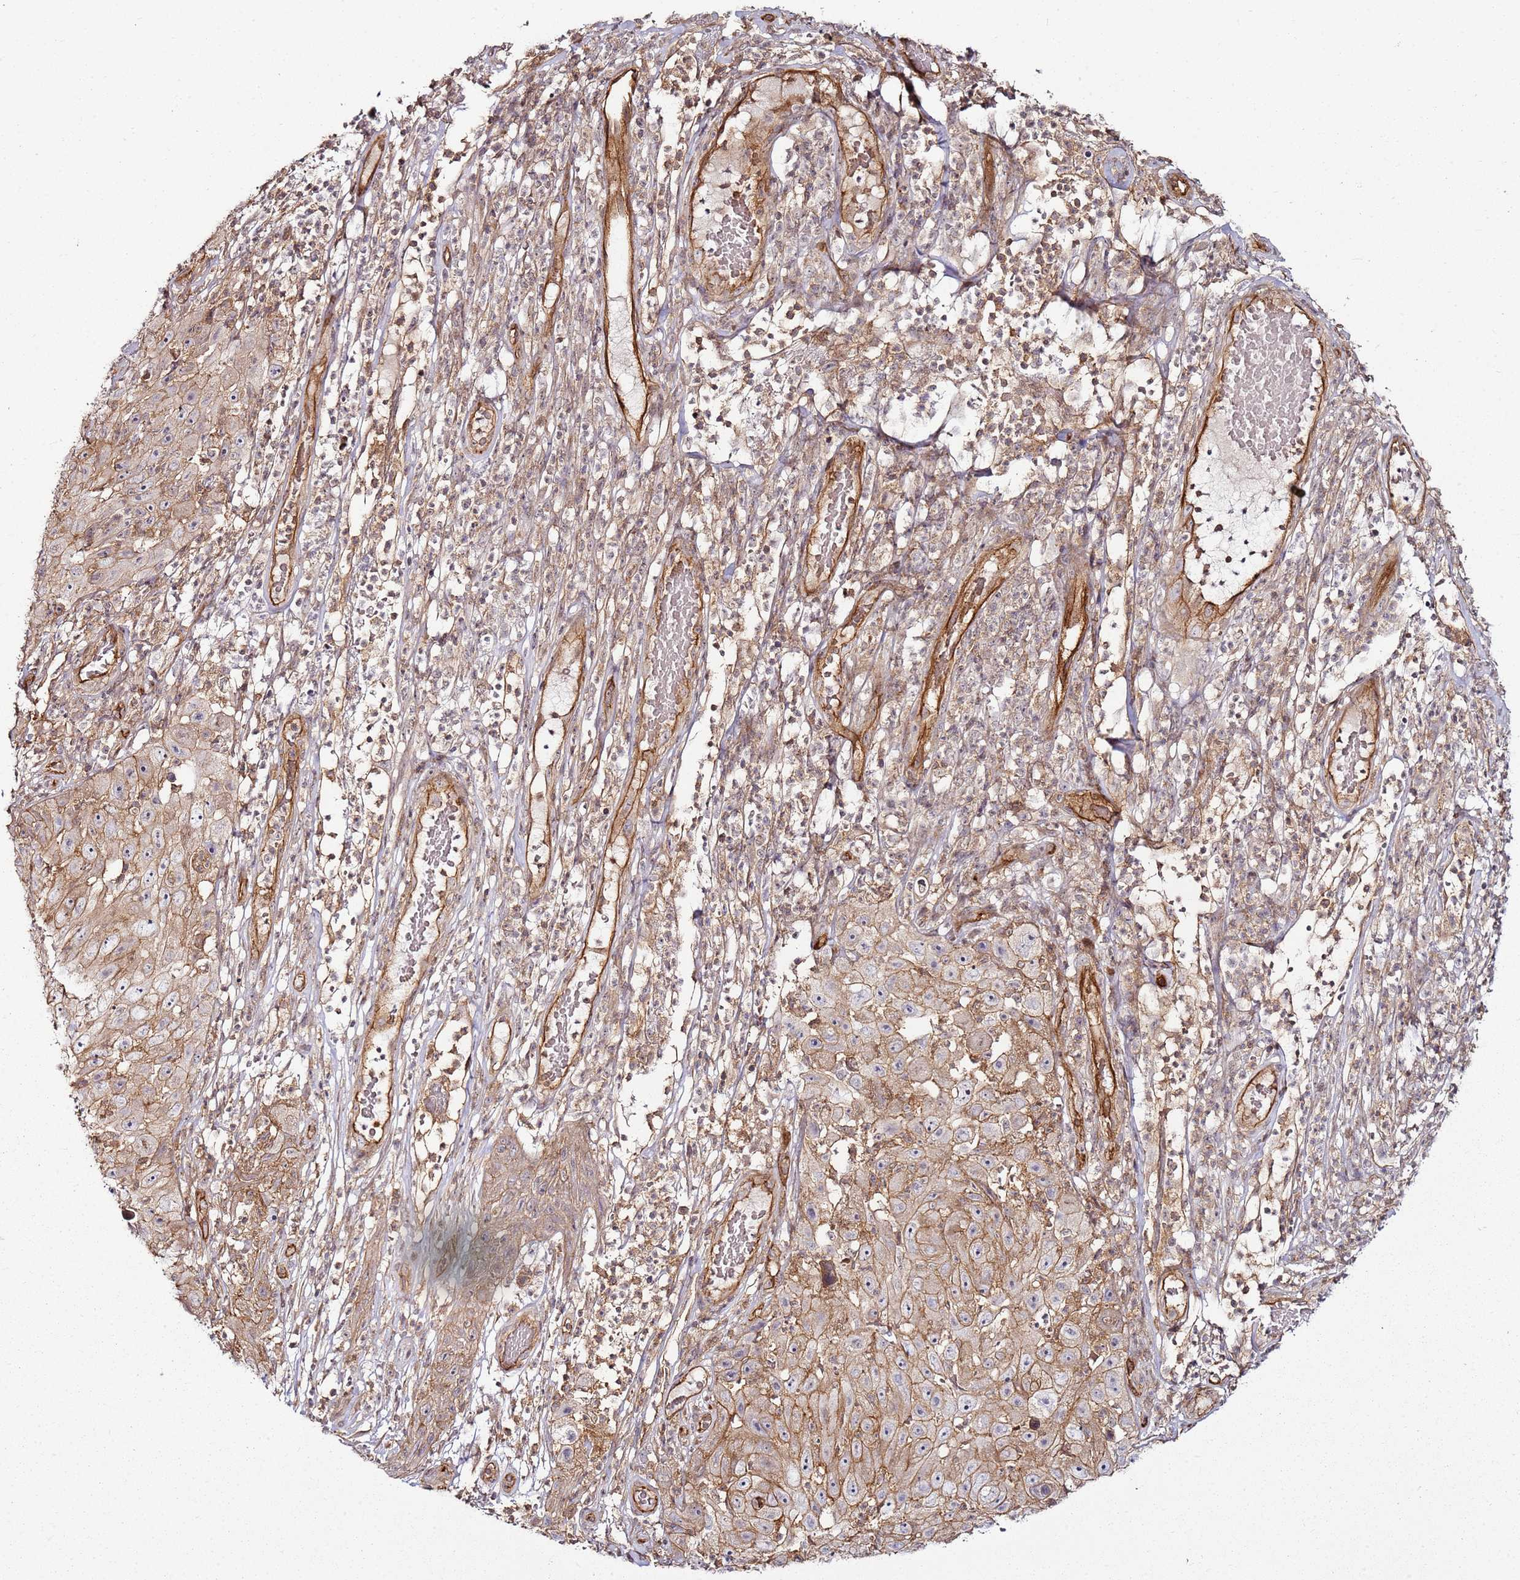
{"staining": {"intensity": "weak", "quantity": "25%-75%", "location": "cytoplasmic/membranous"}, "tissue": "skin cancer", "cell_type": "Tumor cells", "image_type": "cancer", "snomed": [{"axis": "morphology", "description": "Squamous cell carcinoma, NOS"}, {"axis": "topography", "description": "Skin"}], "caption": "The image shows immunohistochemical staining of skin cancer. There is weak cytoplasmic/membranous staining is present in about 25%-75% of tumor cells.", "gene": "CCNYL1", "patient": {"sex": "female", "age": 87}}